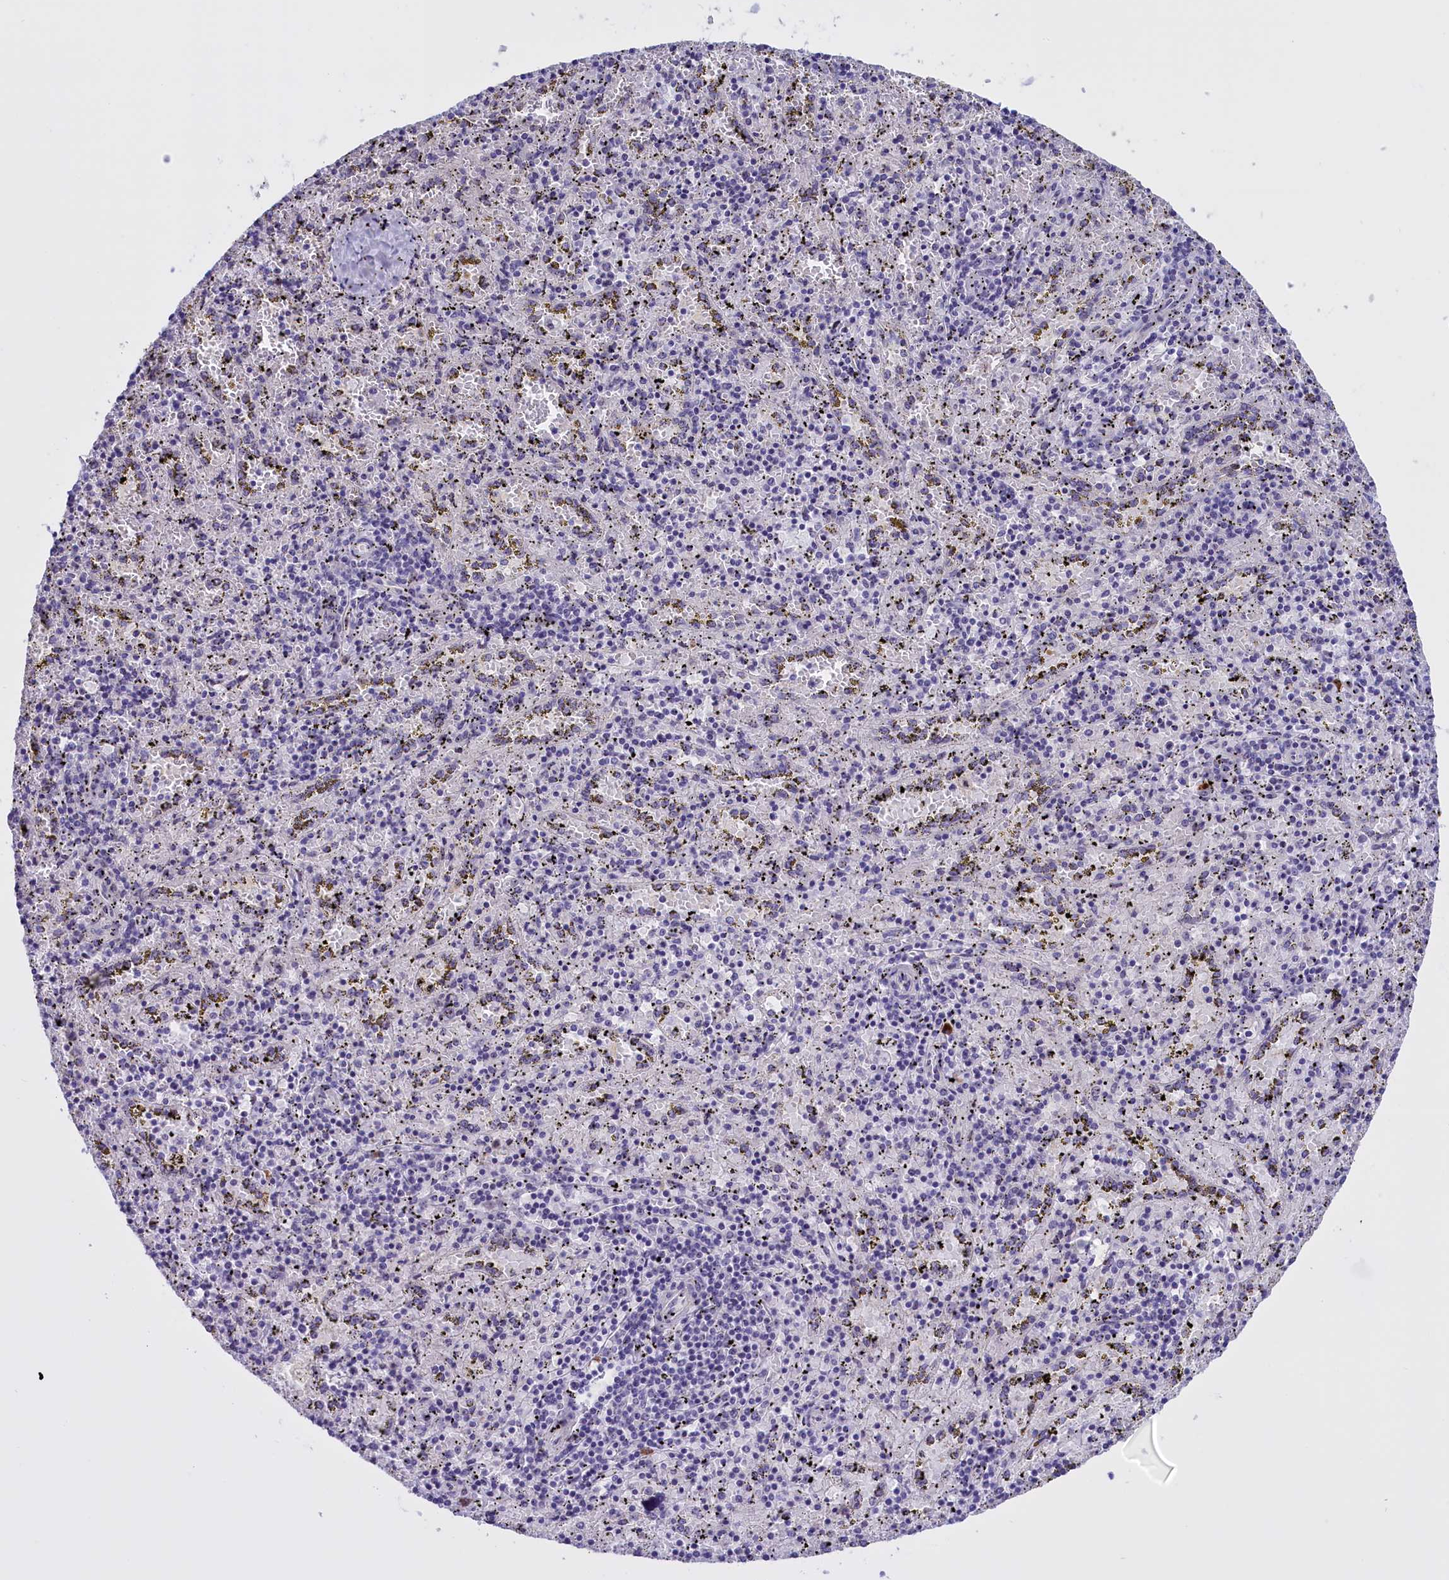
{"staining": {"intensity": "negative", "quantity": "none", "location": "none"}, "tissue": "spleen", "cell_type": "Cells in red pulp", "image_type": "normal", "snomed": [{"axis": "morphology", "description": "Normal tissue, NOS"}, {"axis": "topography", "description": "Spleen"}], "caption": "This is an IHC photomicrograph of benign human spleen. There is no positivity in cells in red pulp.", "gene": "TBL3", "patient": {"sex": "male", "age": 11}}